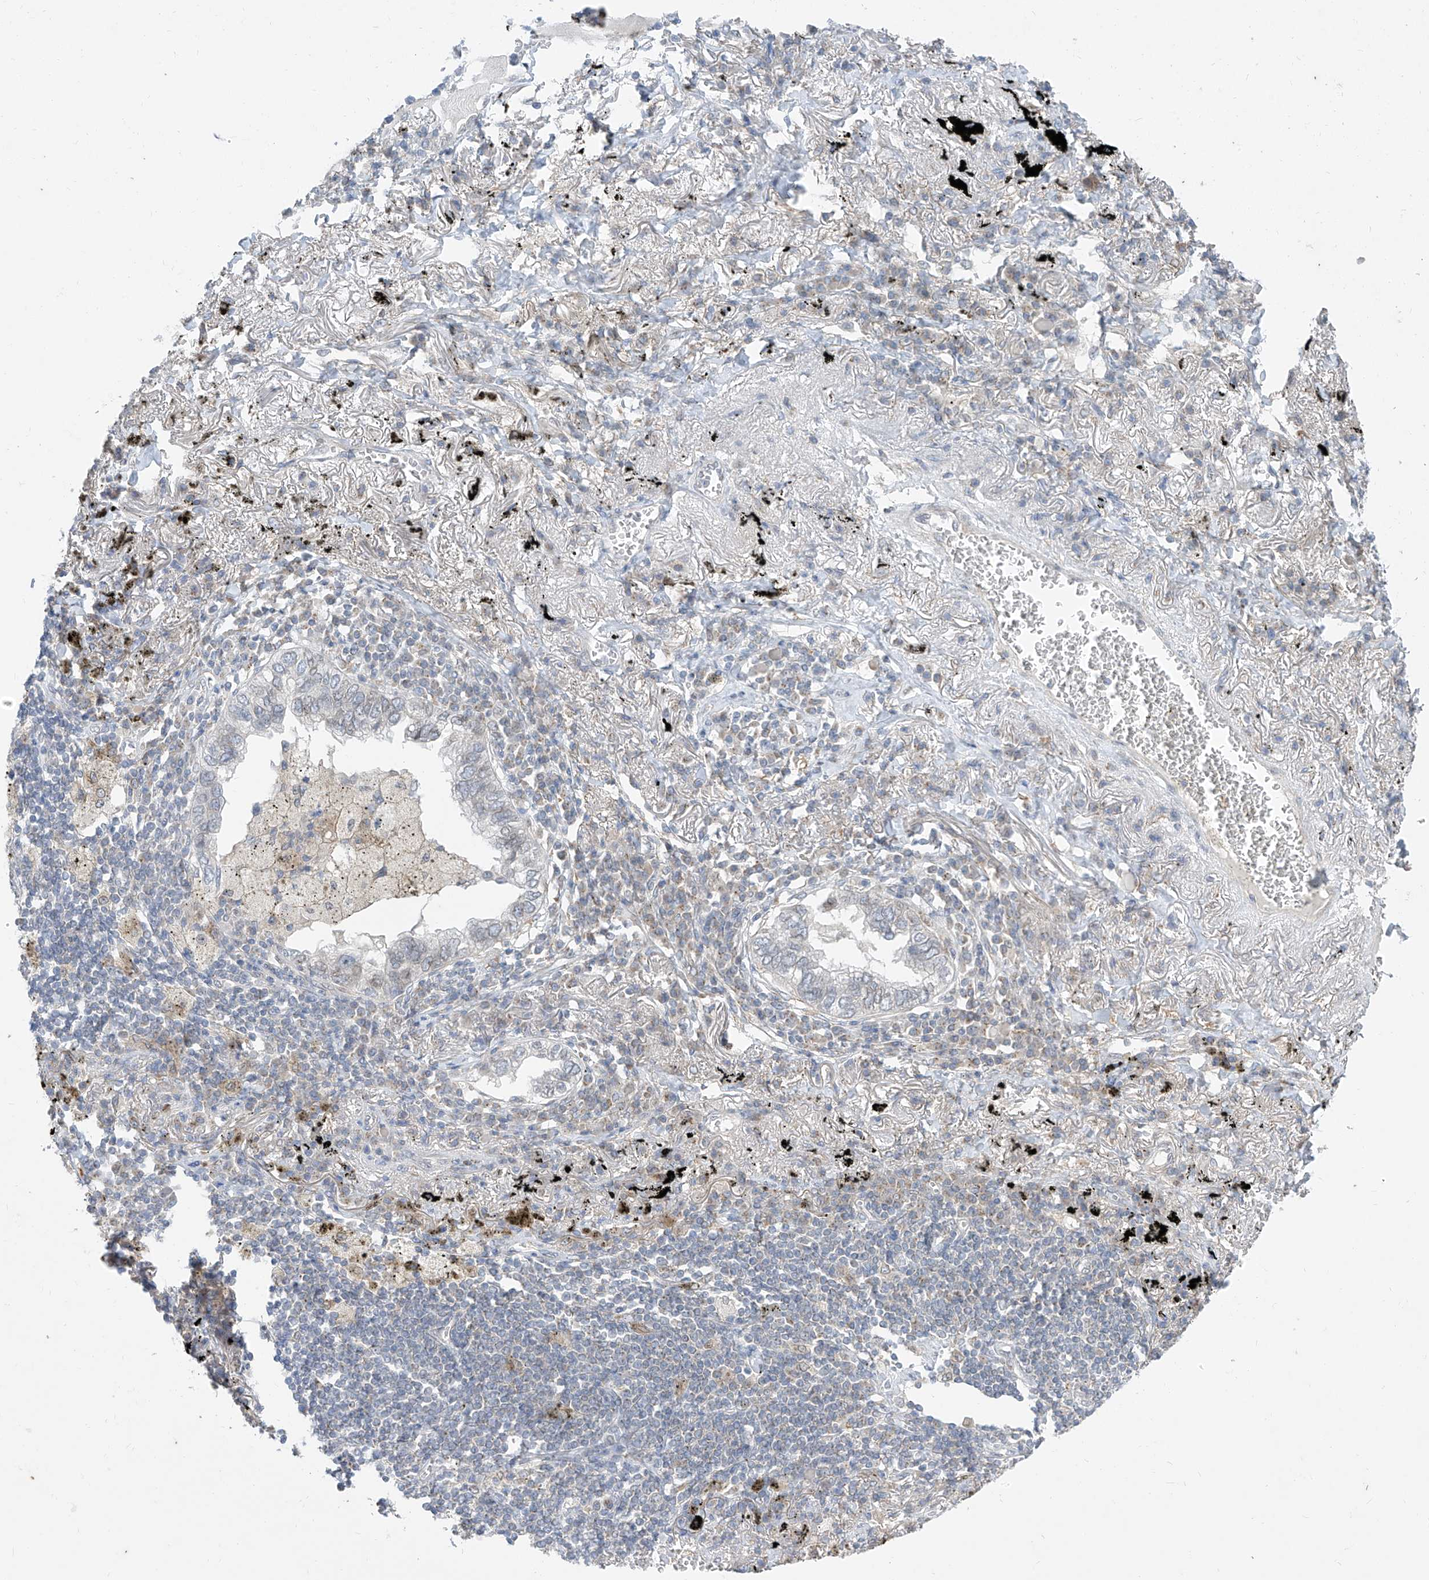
{"staining": {"intensity": "negative", "quantity": "none", "location": "none"}, "tissue": "lung cancer", "cell_type": "Tumor cells", "image_type": "cancer", "snomed": [{"axis": "morphology", "description": "Adenocarcinoma, NOS"}, {"axis": "topography", "description": "Lung"}], "caption": "Micrograph shows no significant protein staining in tumor cells of lung cancer.", "gene": "KRTAP25-1", "patient": {"sex": "male", "age": 65}}